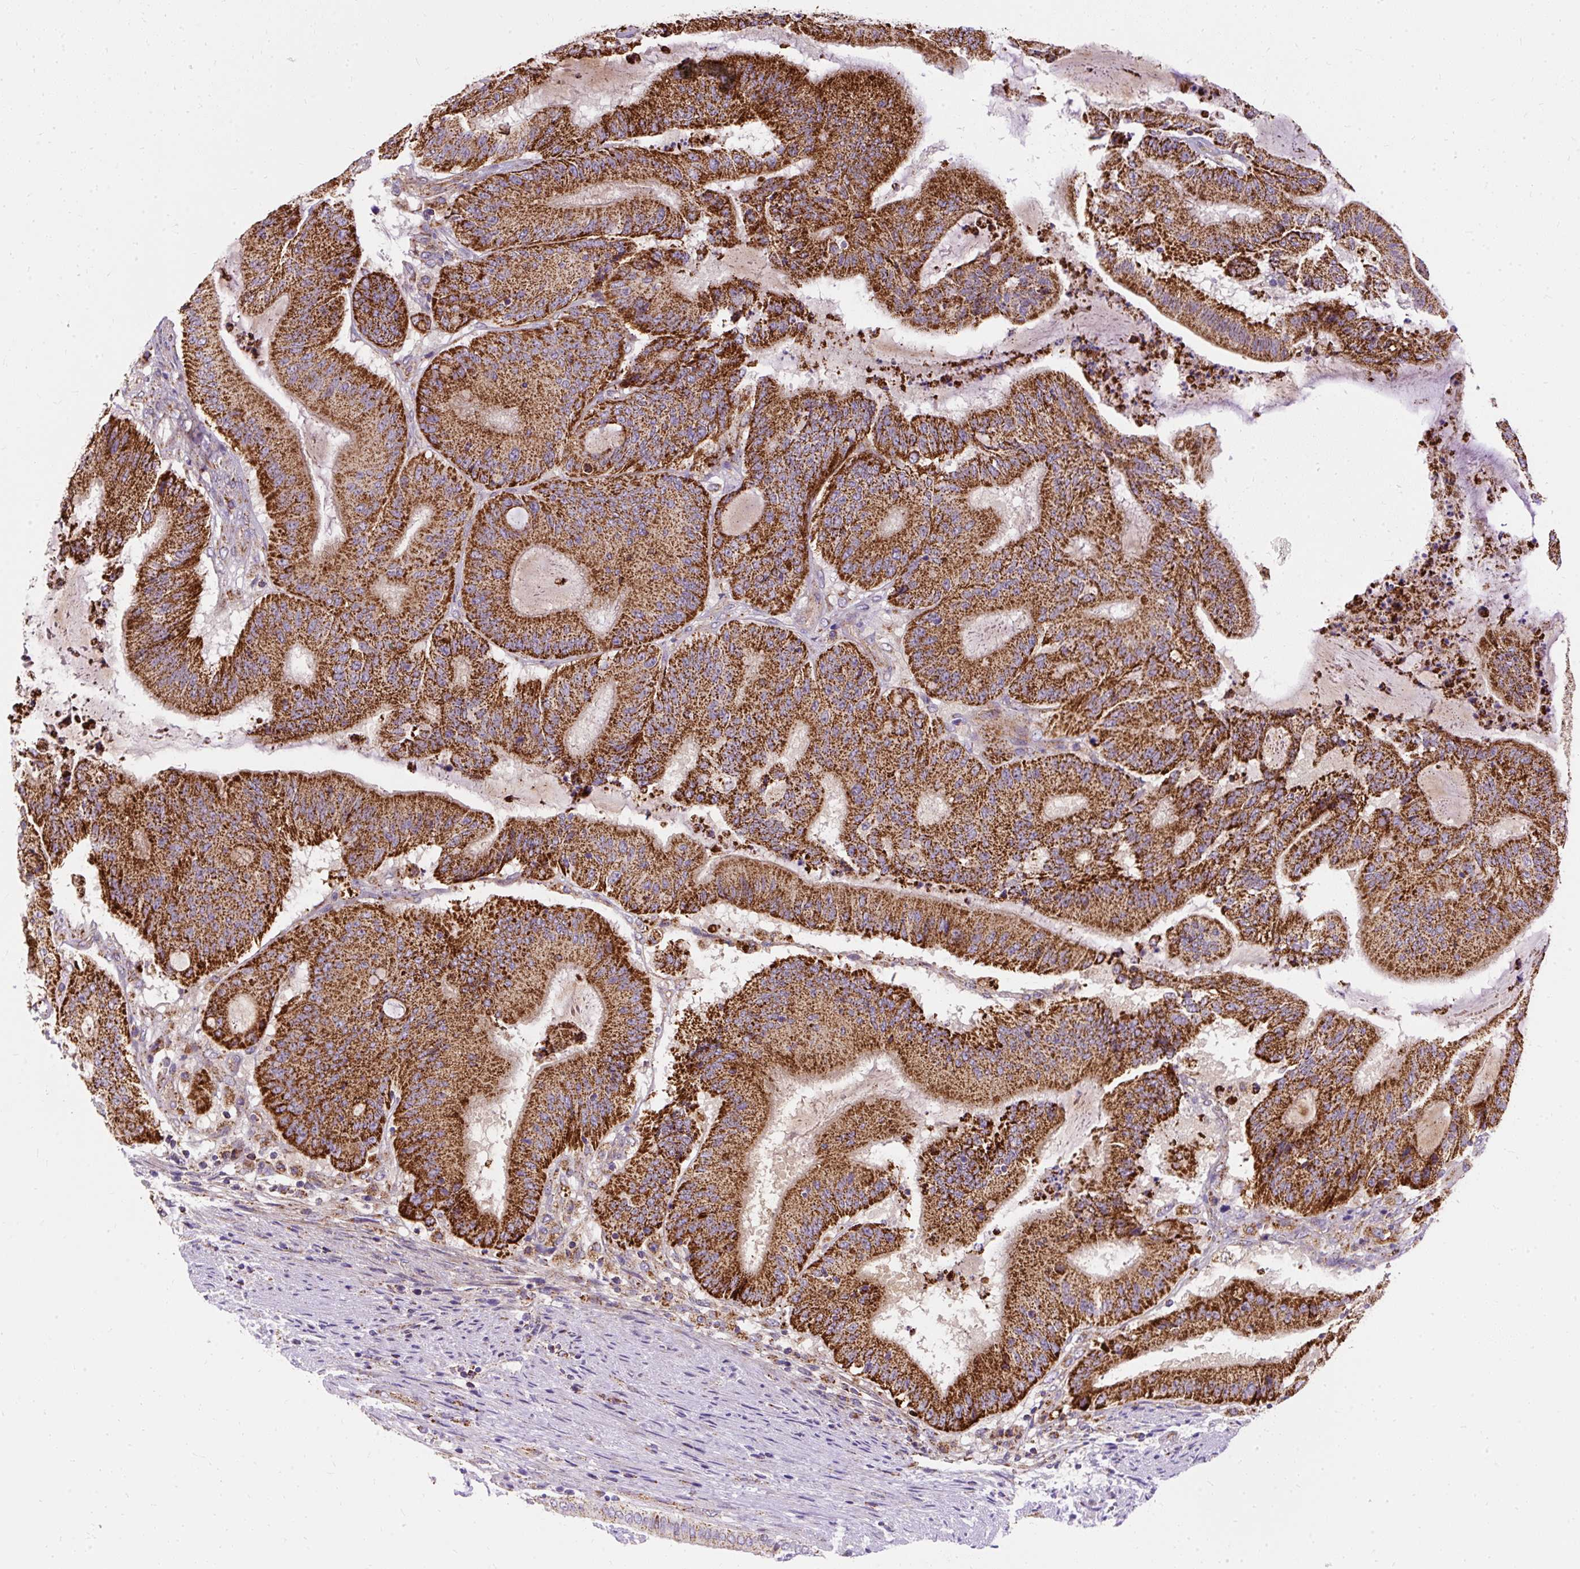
{"staining": {"intensity": "strong", "quantity": ">75%", "location": "cytoplasmic/membranous"}, "tissue": "liver cancer", "cell_type": "Tumor cells", "image_type": "cancer", "snomed": [{"axis": "morphology", "description": "Normal tissue, NOS"}, {"axis": "morphology", "description": "Cholangiocarcinoma"}, {"axis": "topography", "description": "Liver"}, {"axis": "topography", "description": "Peripheral nerve tissue"}], "caption": "Immunohistochemical staining of human cholangiocarcinoma (liver) exhibits high levels of strong cytoplasmic/membranous positivity in about >75% of tumor cells.", "gene": "CEP290", "patient": {"sex": "female", "age": 73}}